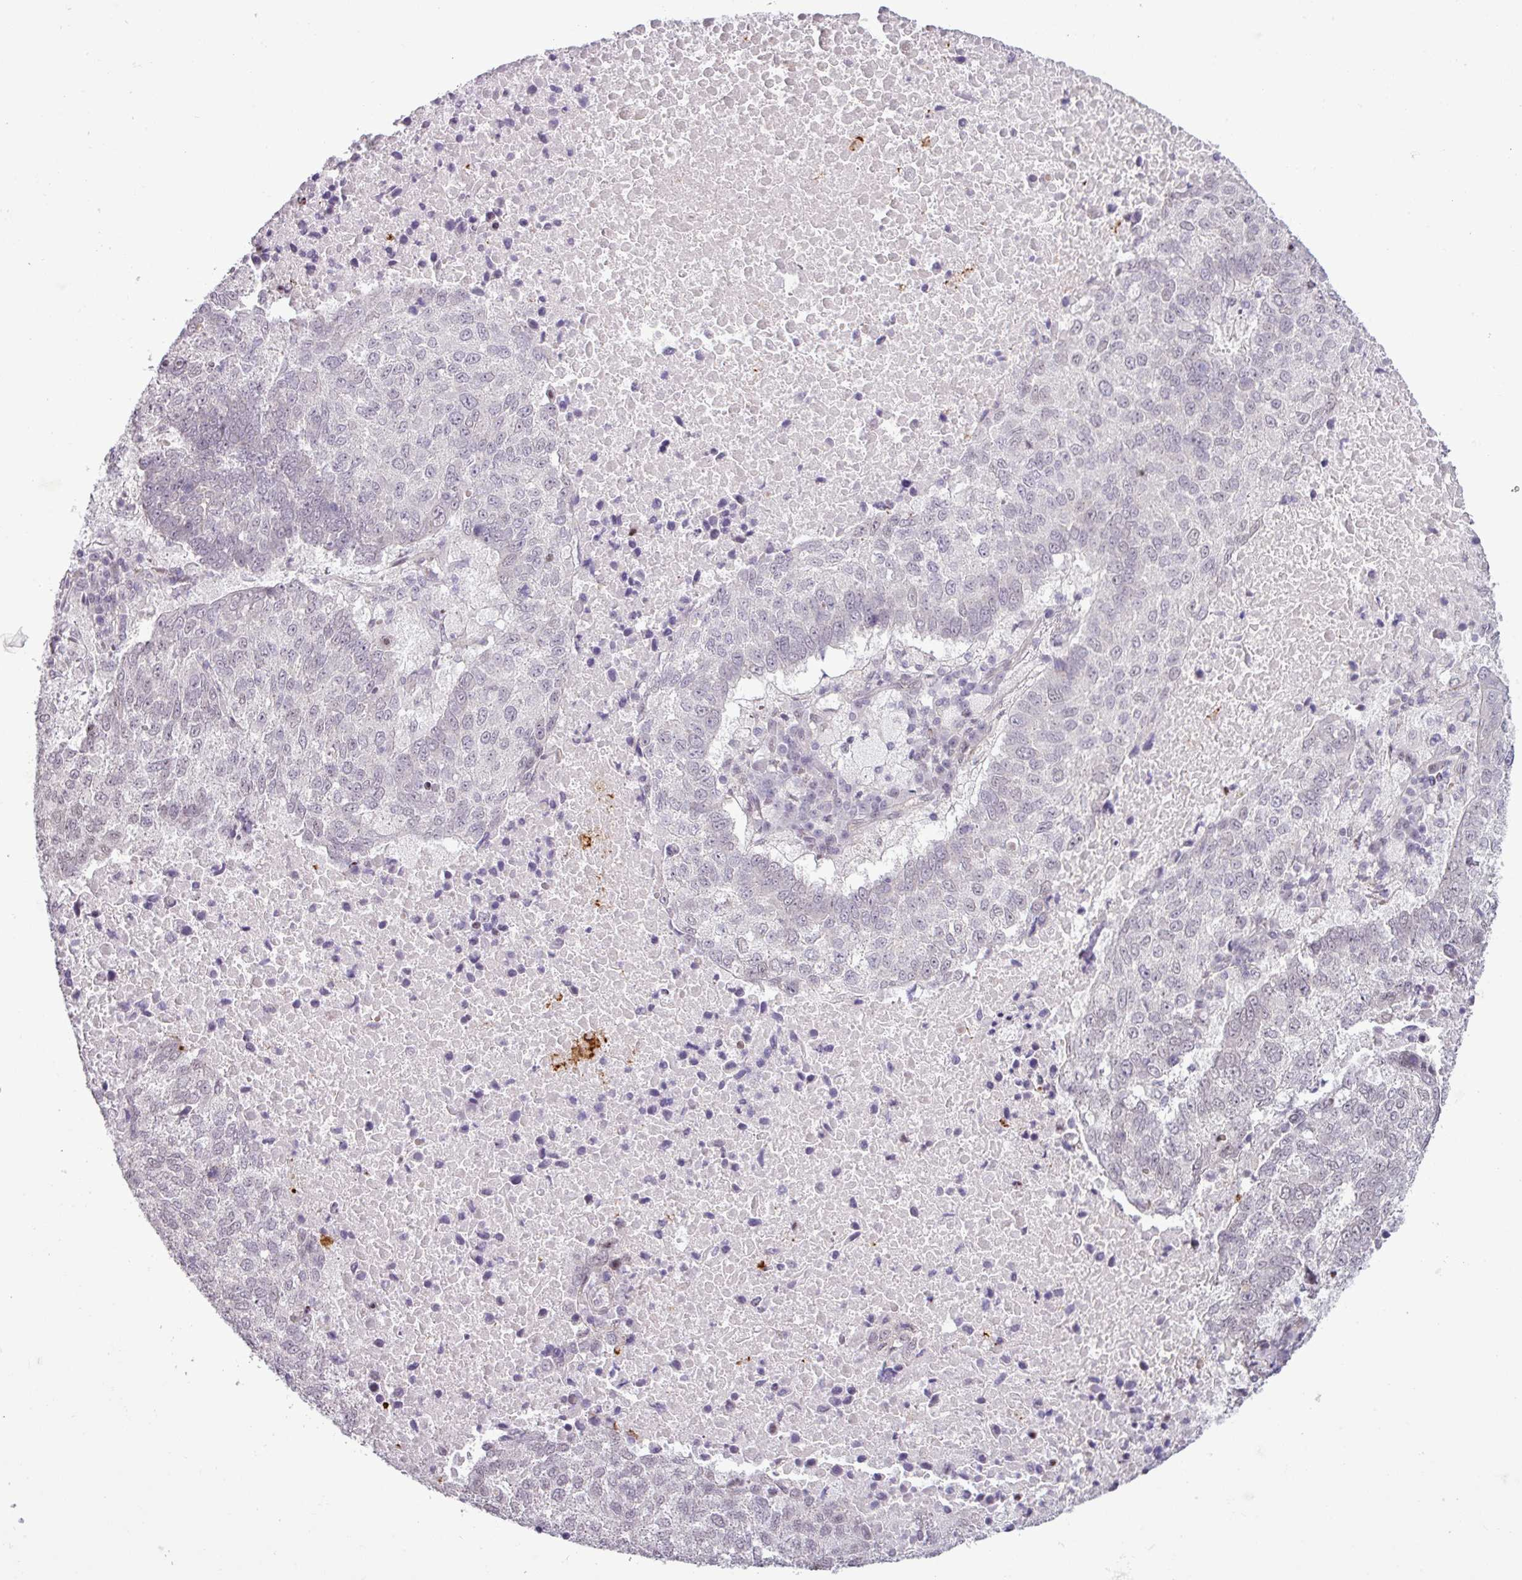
{"staining": {"intensity": "negative", "quantity": "none", "location": "none"}, "tissue": "lung cancer", "cell_type": "Tumor cells", "image_type": "cancer", "snomed": [{"axis": "morphology", "description": "Squamous cell carcinoma, NOS"}, {"axis": "topography", "description": "Lung"}], "caption": "The image shows no significant positivity in tumor cells of lung cancer (squamous cell carcinoma).", "gene": "GPT2", "patient": {"sex": "male", "age": 73}}